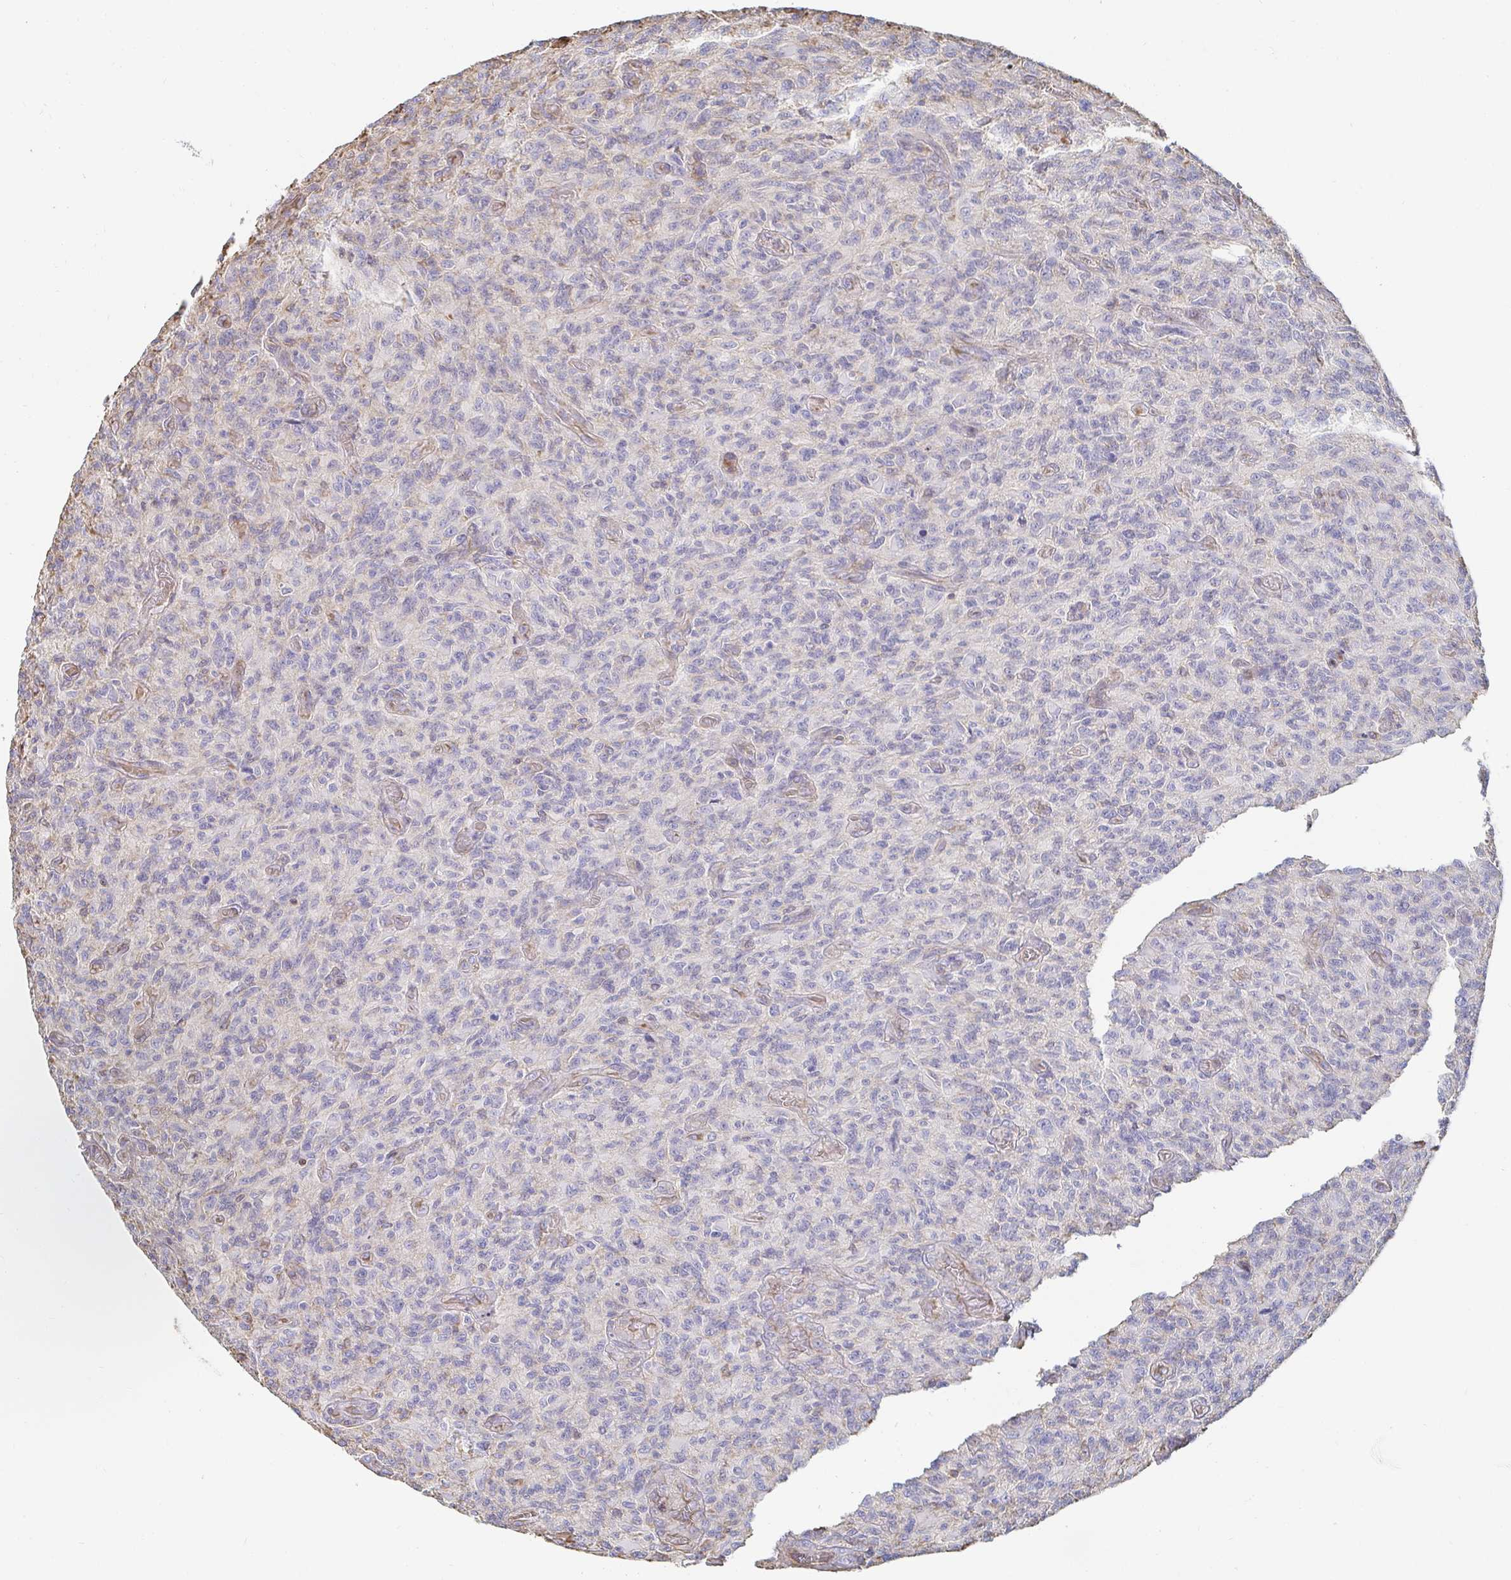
{"staining": {"intensity": "negative", "quantity": "none", "location": "none"}, "tissue": "glioma", "cell_type": "Tumor cells", "image_type": "cancer", "snomed": [{"axis": "morphology", "description": "Glioma, malignant, High grade"}, {"axis": "topography", "description": "Brain"}], "caption": "The image shows no staining of tumor cells in glioma.", "gene": "PTPN14", "patient": {"sex": "male", "age": 61}}